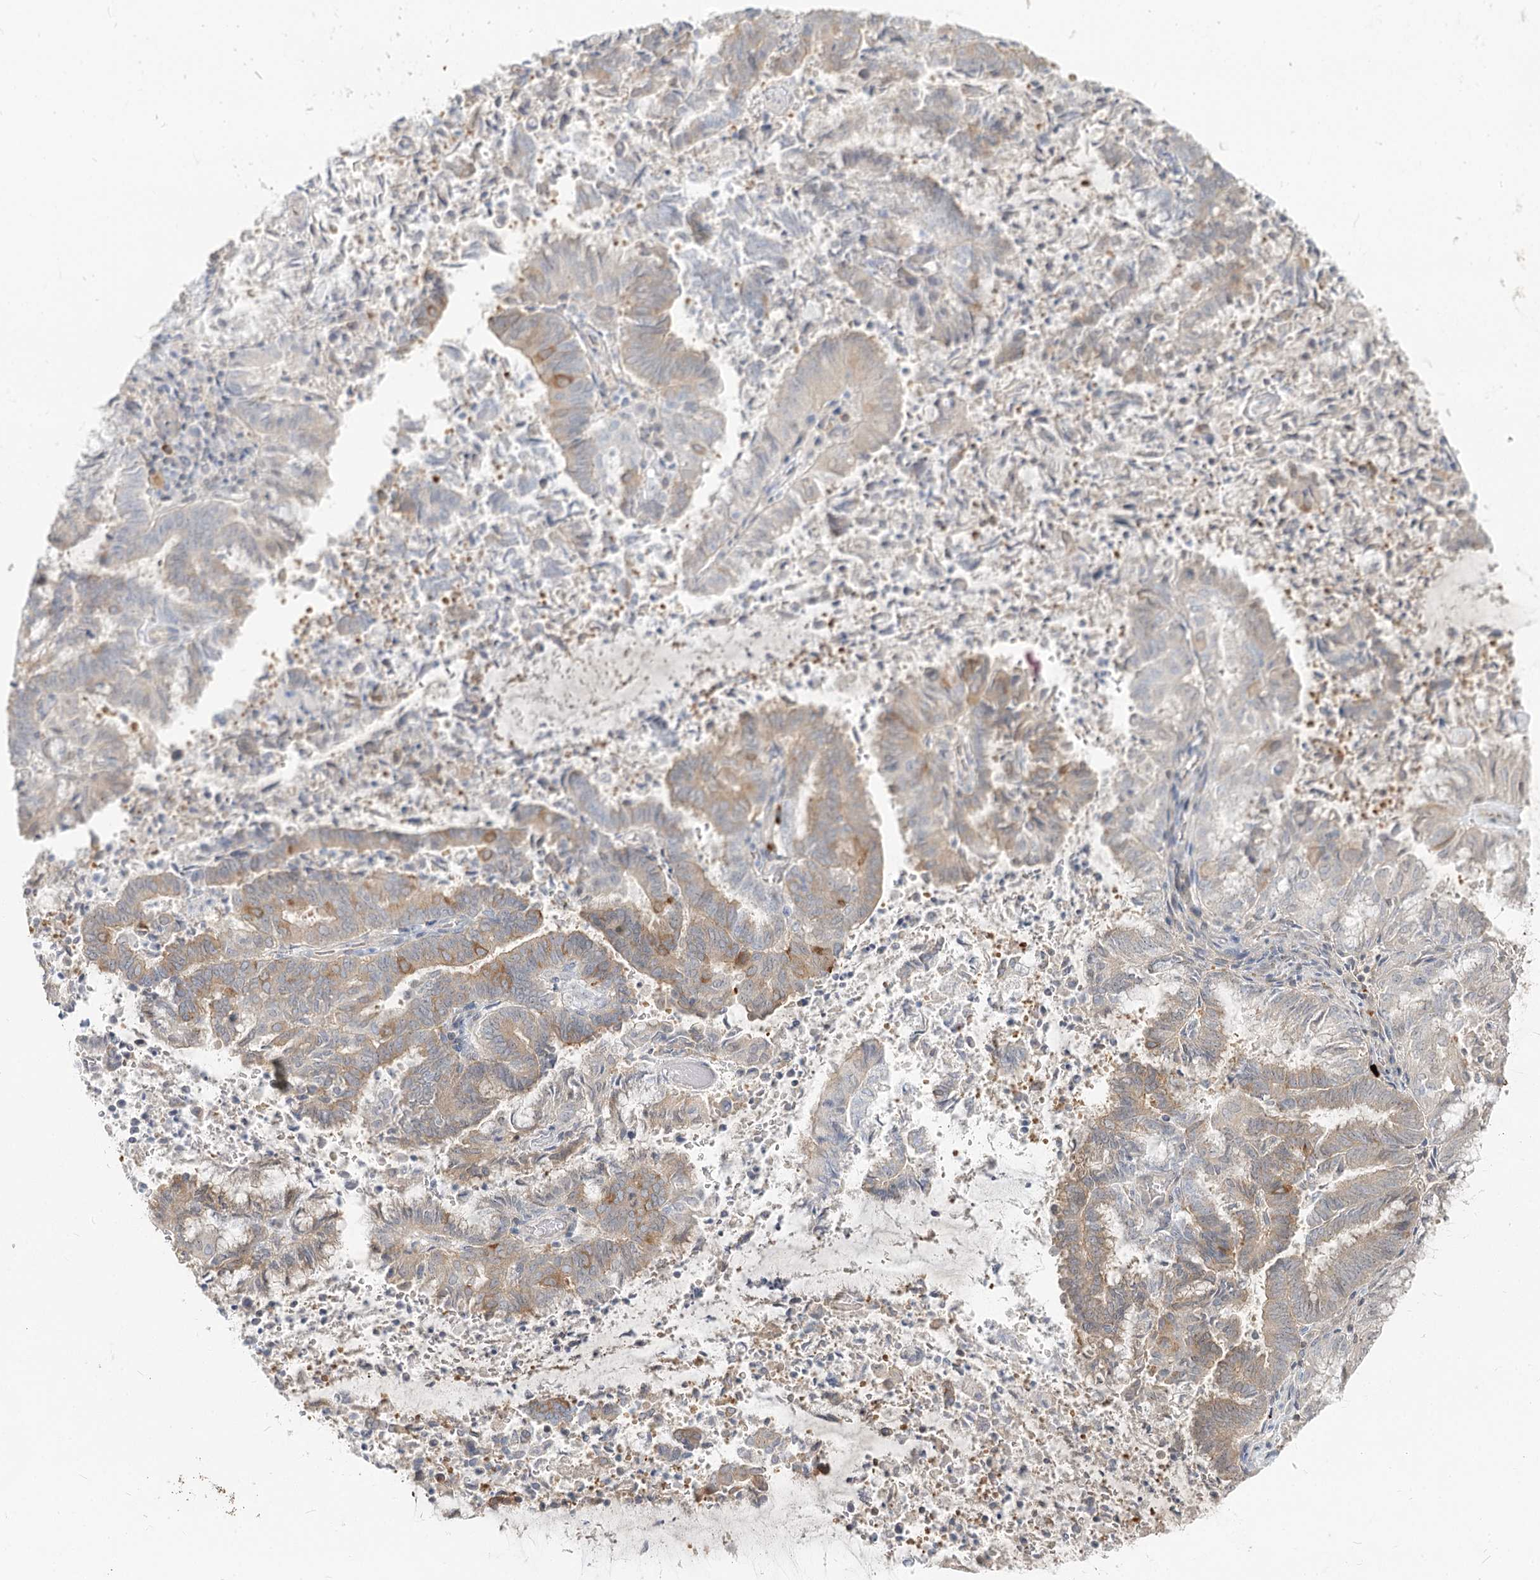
{"staining": {"intensity": "moderate", "quantity": "<25%", "location": "cytoplasmic/membranous"}, "tissue": "endometrial cancer", "cell_type": "Tumor cells", "image_type": "cancer", "snomed": [{"axis": "morphology", "description": "Adenocarcinoma, NOS"}, {"axis": "topography", "description": "Endometrium"}], "caption": "Human endometrial adenocarcinoma stained with a protein marker demonstrates moderate staining in tumor cells.", "gene": "GUCY2C", "patient": {"sex": "female", "age": 80}}